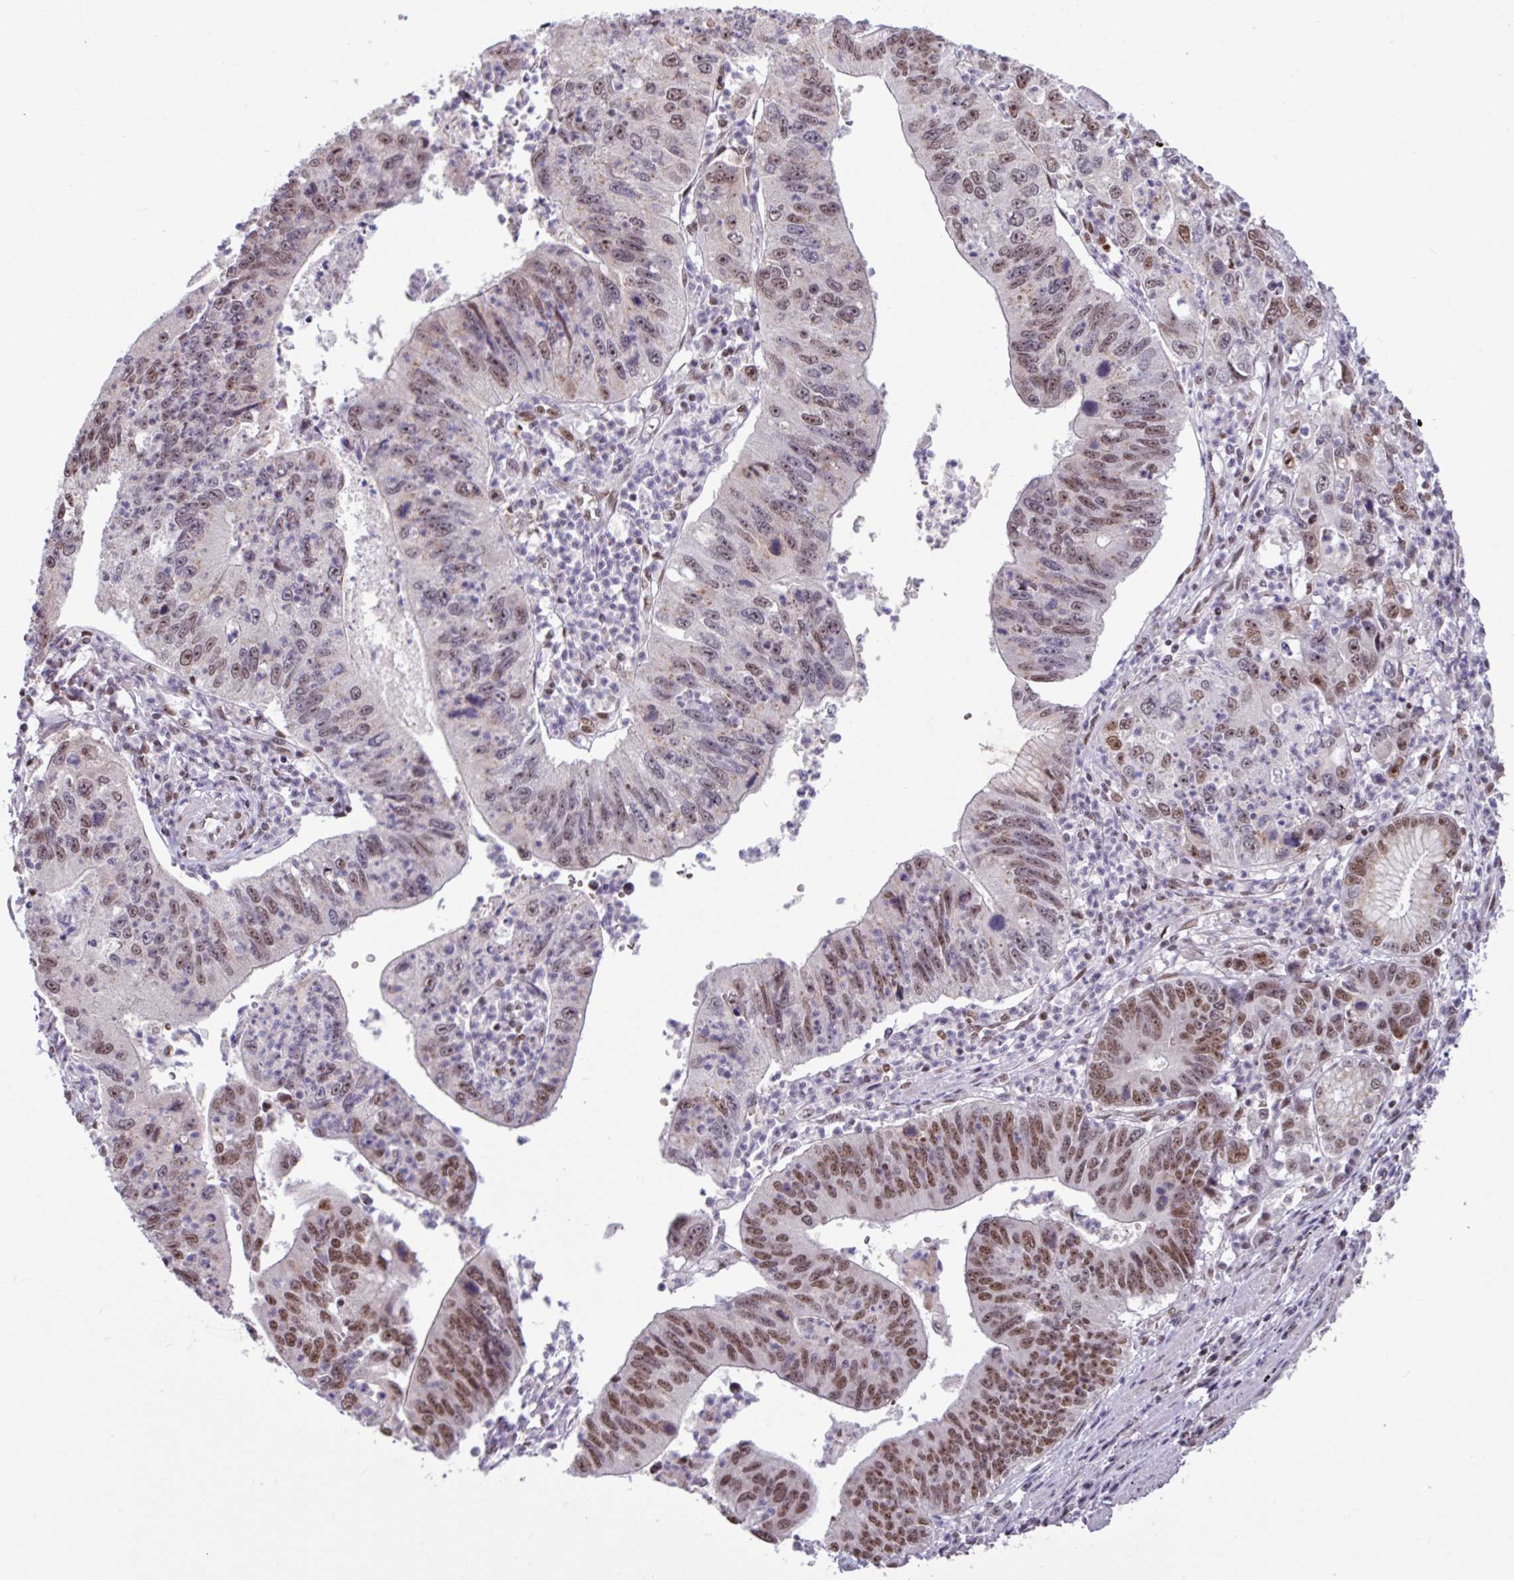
{"staining": {"intensity": "strong", "quantity": "25%-75%", "location": "nuclear"}, "tissue": "stomach cancer", "cell_type": "Tumor cells", "image_type": "cancer", "snomed": [{"axis": "morphology", "description": "Adenocarcinoma, NOS"}, {"axis": "topography", "description": "Stomach"}], "caption": "Tumor cells display strong nuclear expression in approximately 25%-75% of cells in stomach cancer.", "gene": "TDG", "patient": {"sex": "male", "age": 59}}